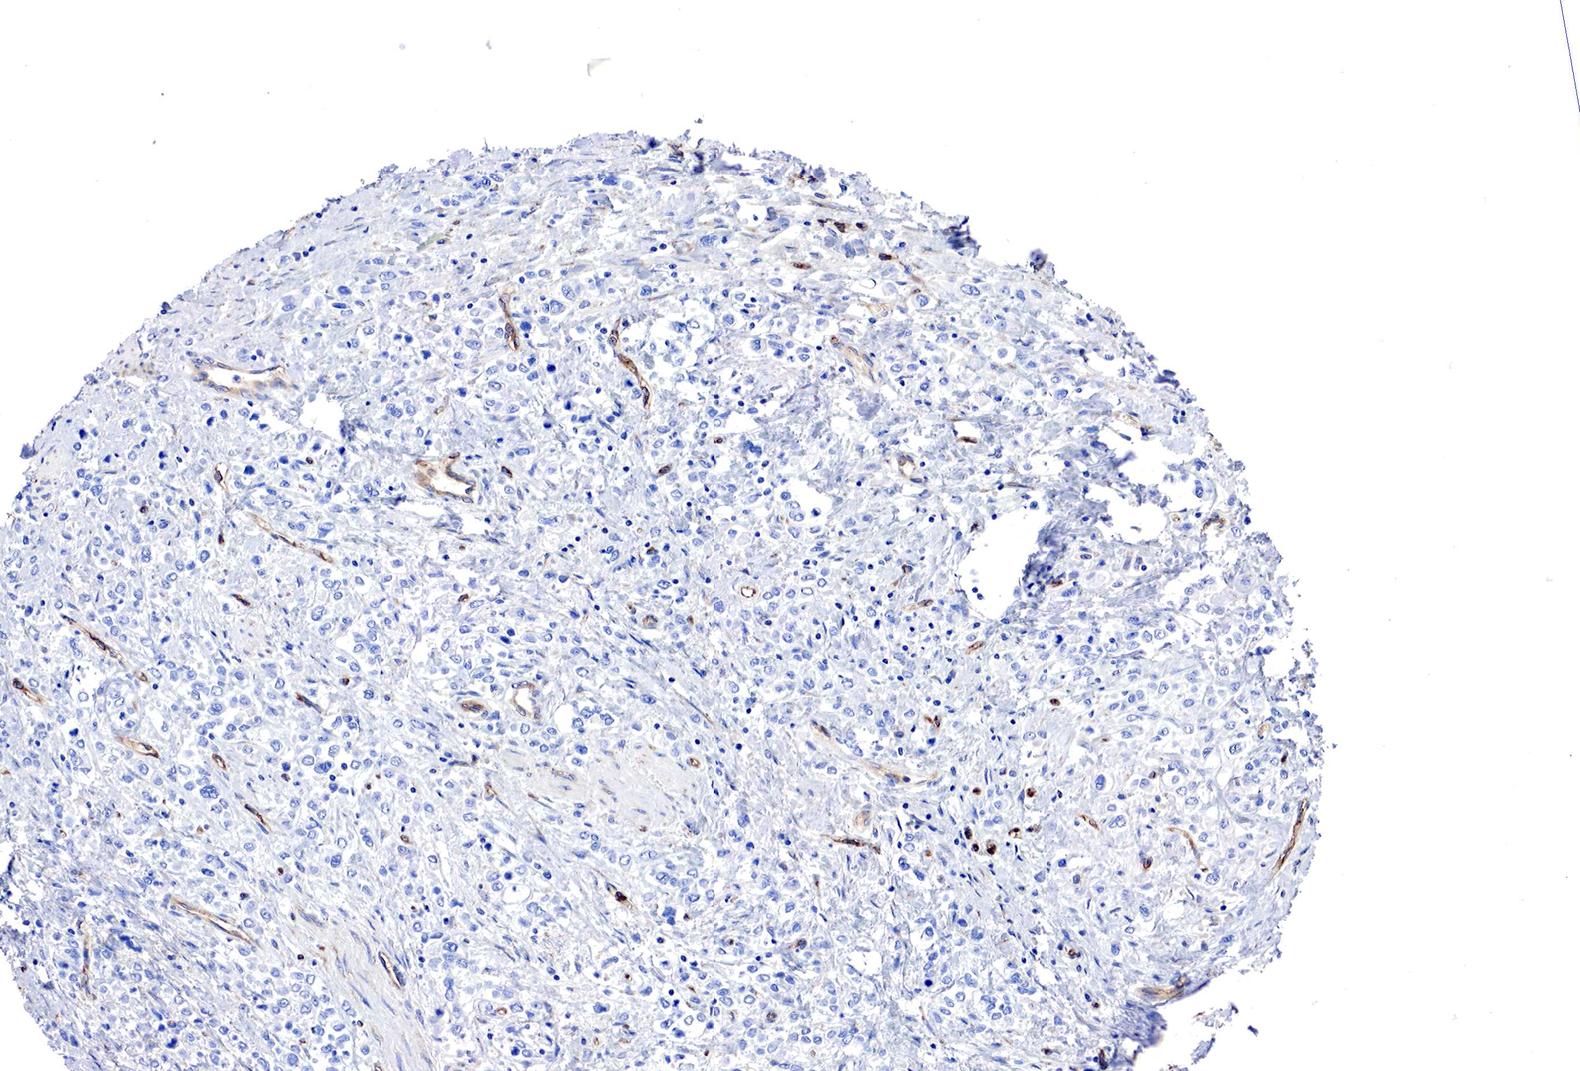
{"staining": {"intensity": "negative", "quantity": "none", "location": "none"}, "tissue": "stomach cancer", "cell_type": "Tumor cells", "image_type": "cancer", "snomed": [{"axis": "morphology", "description": "Adenocarcinoma, NOS"}, {"axis": "topography", "description": "Stomach, upper"}], "caption": "Tumor cells show no significant staining in stomach cancer.", "gene": "RDX", "patient": {"sex": "male", "age": 76}}